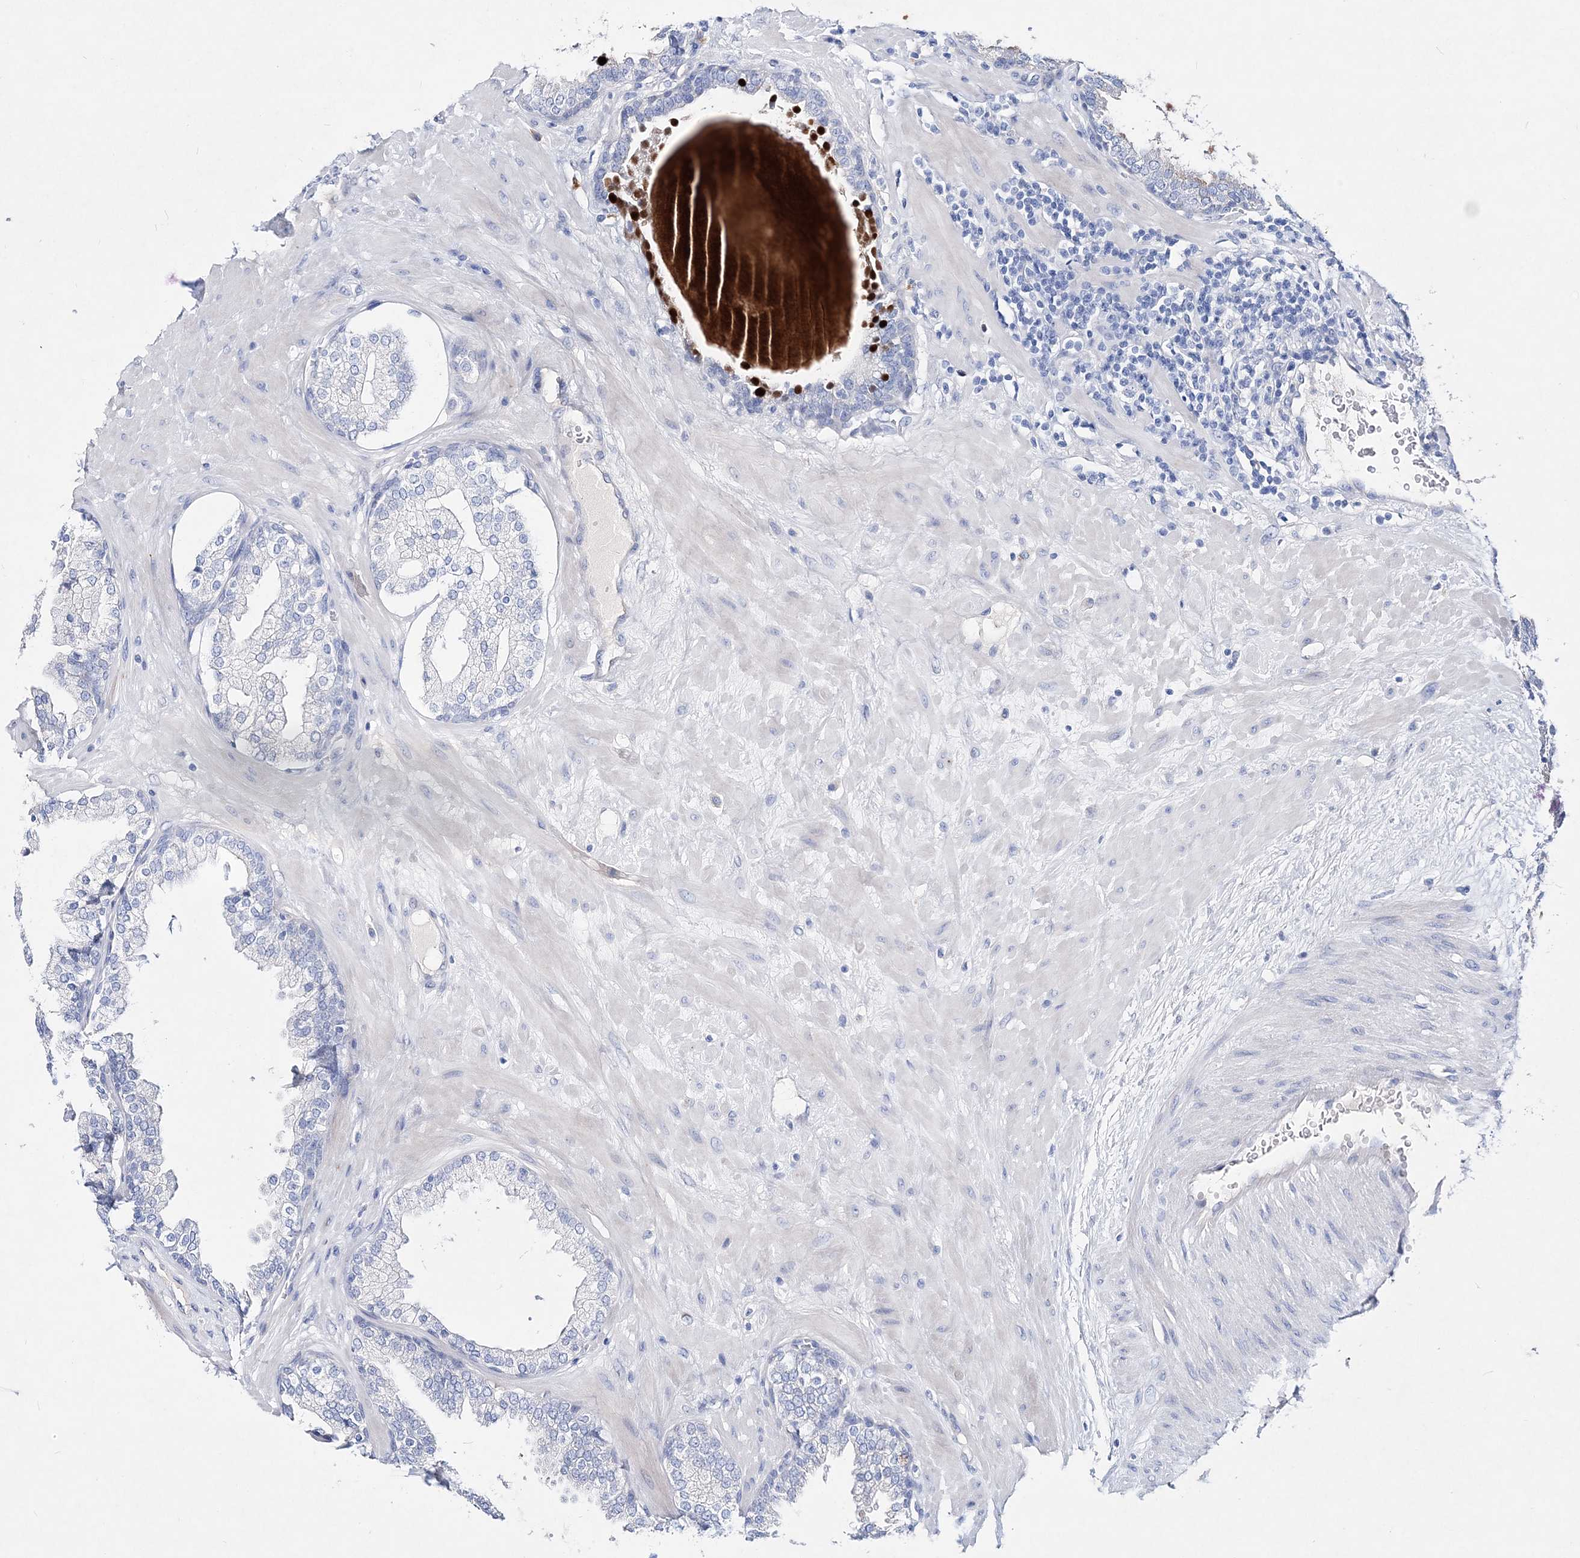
{"staining": {"intensity": "negative", "quantity": "none", "location": "none"}, "tissue": "prostate", "cell_type": "Glandular cells", "image_type": "normal", "snomed": [{"axis": "morphology", "description": "Normal tissue, NOS"}, {"axis": "topography", "description": "Prostate"}], "caption": "There is no significant positivity in glandular cells of prostate. (Stains: DAB IHC with hematoxylin counter stain, Microscopy: brightfield microscopy at high magnification).", "gene": "SPINK7", "patient": {"sex": "male", "age": 51}}